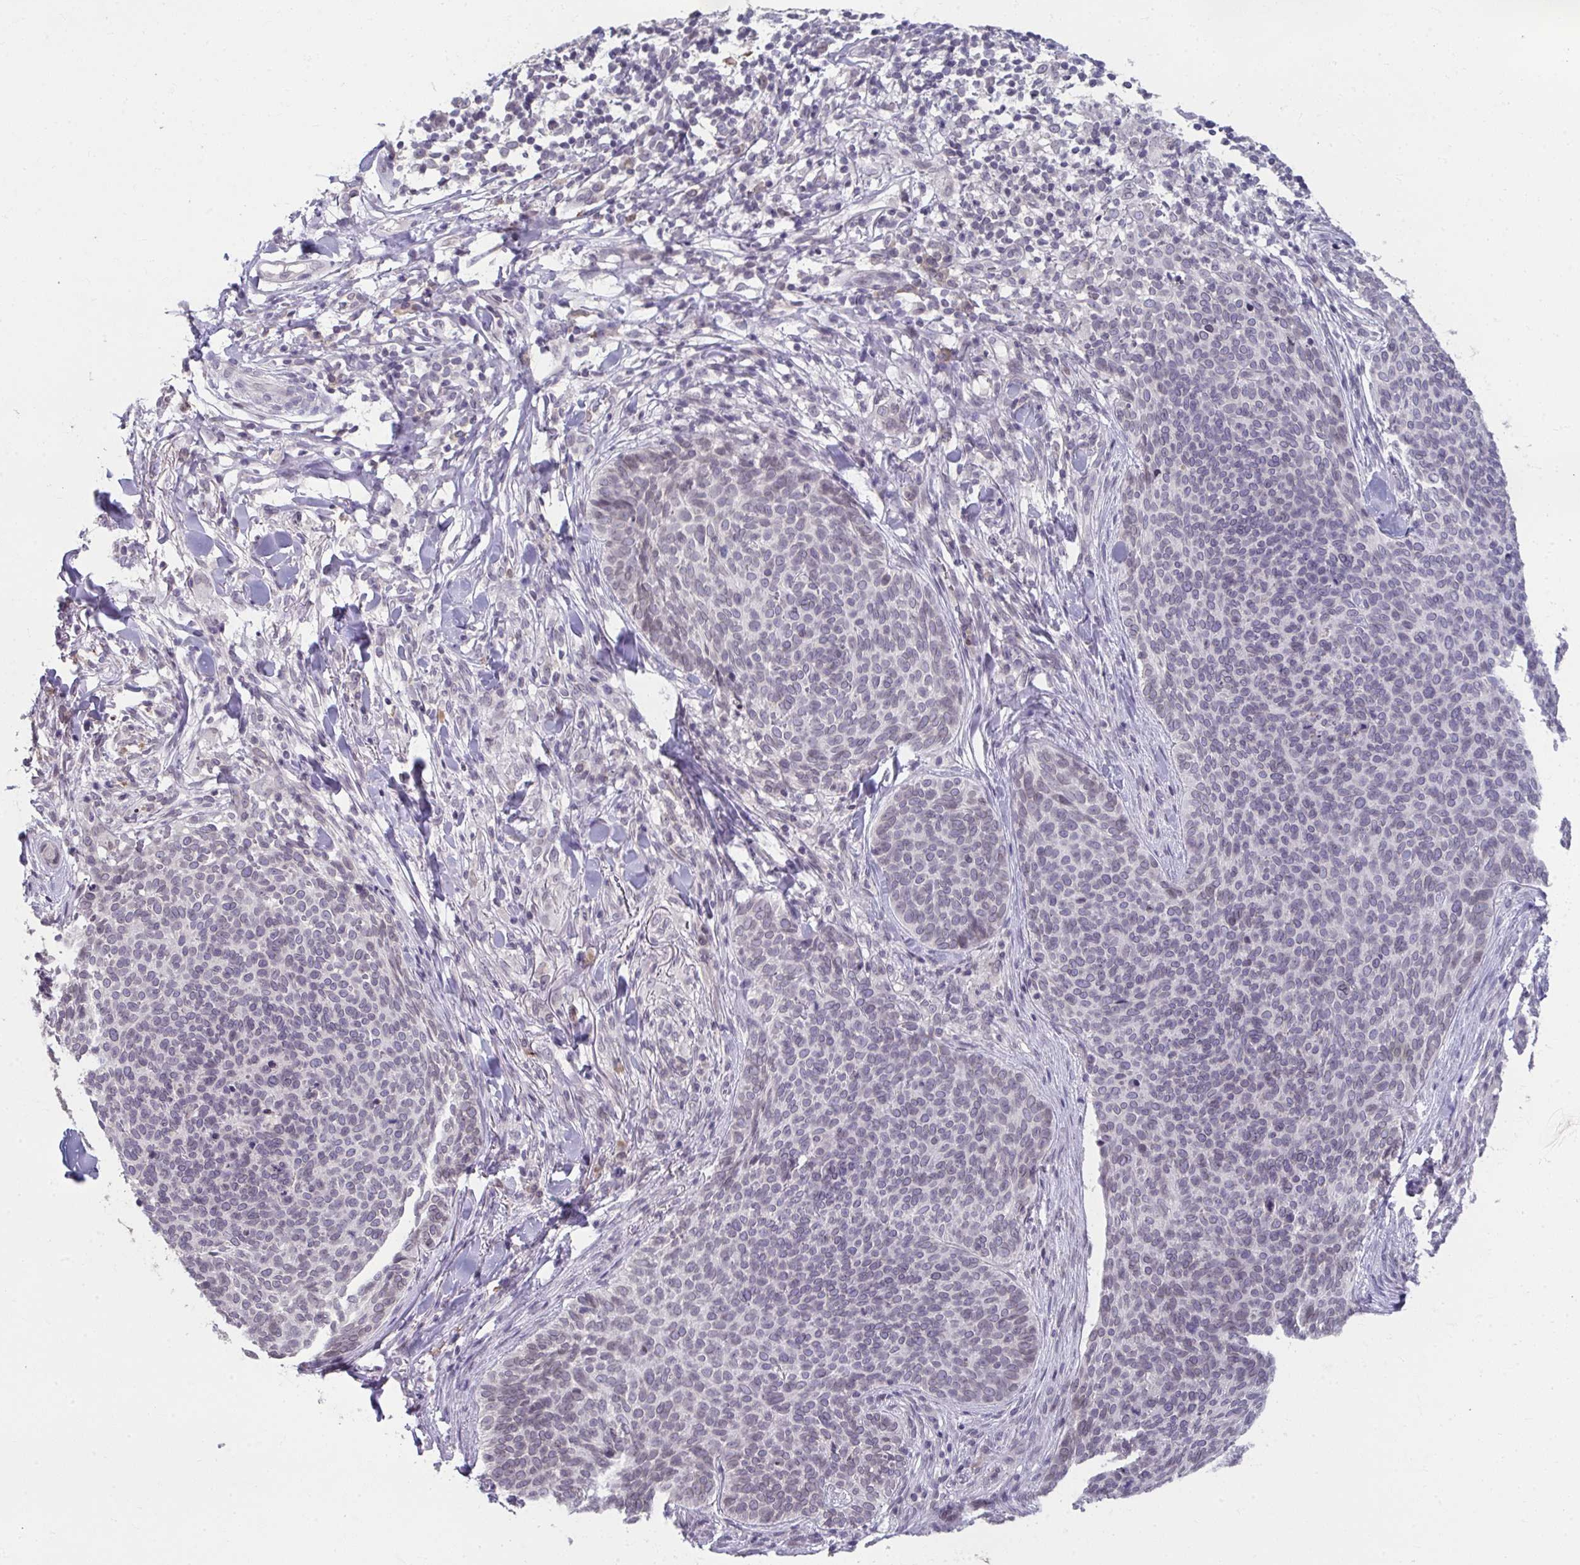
{"staining": {"intensity": "negative", "quantity": "none", "location": "none"}, "tissue": "skin cancer", "cell_type": "Tumor cells", "image_type": "cancer", "snomed": [{"axis": "morphology", "description": "Basal cell carcinoma"}, {"axis": "topography", "description": "Skin"}, {"axis": "topography", "description": "Skin of face"}], "caption": "Tumor cells show no significant expression in skin basal cell carcinoma.", "gene": "NUP133", "patient": {"sex": "male", "age": 56}}